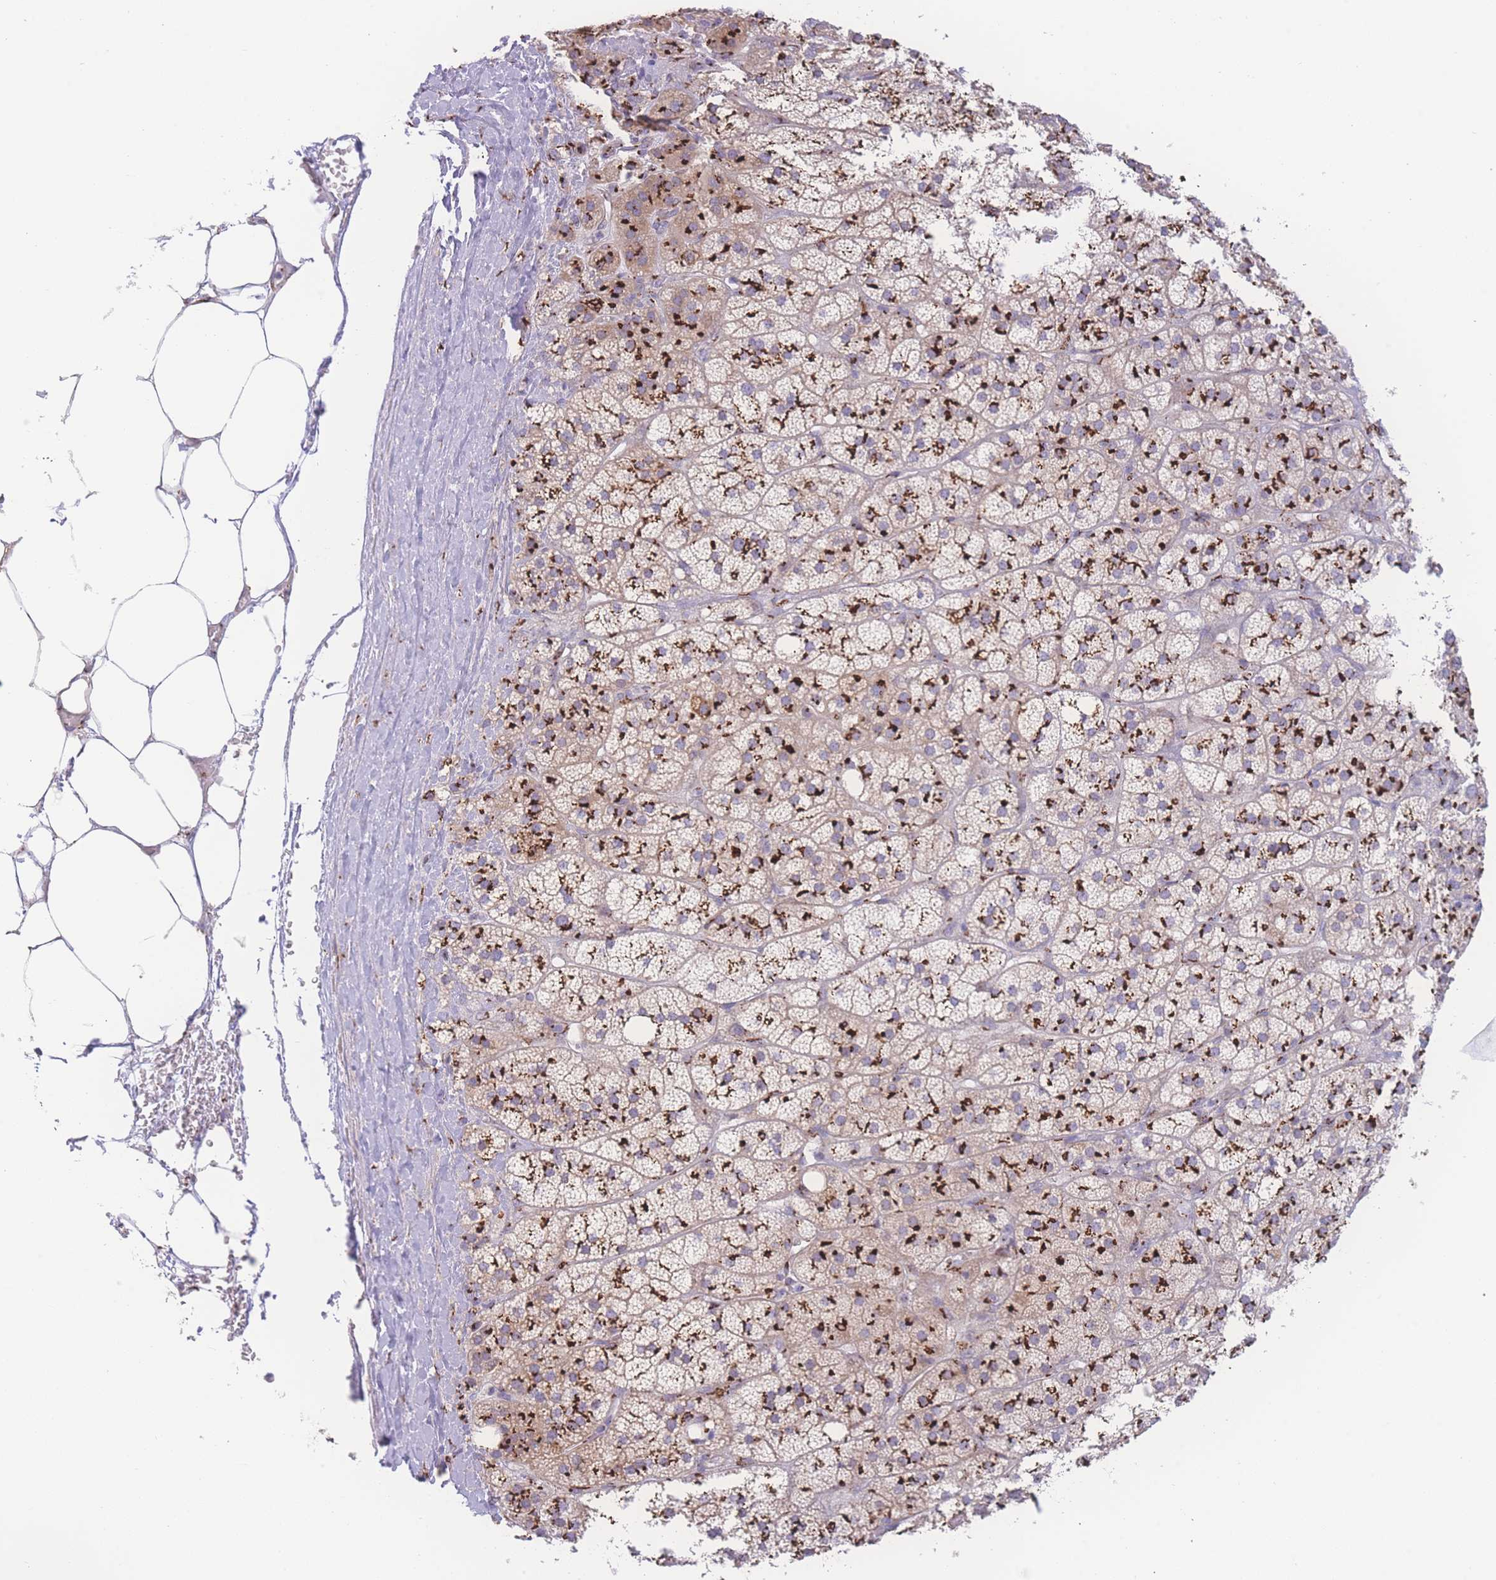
{"staining": {"intensity": "strong", "quantity": ">75%", "location": "cytoplasmic/membranous"}, "tissue": "adrenal gland", "cell_type": "Glandular cells", "image_type": "normal", "snomed": [{"axis": "morphology", "description": "Normal tissue, NOS"}, {"axis": "topography", "description": "Adrenal gland"}], "caption": "Protein expression analysis of unremarkable human adrenal gland reveals strong cytoplasmic/membranous staining in about >75% of glandular cells. (DAB (3,3'-diaminobenzidine) = brown stain, brightfield microscopy at high magnification).", "gene": "GOLM2", "patient": {"sex": "female", "age": 70}}